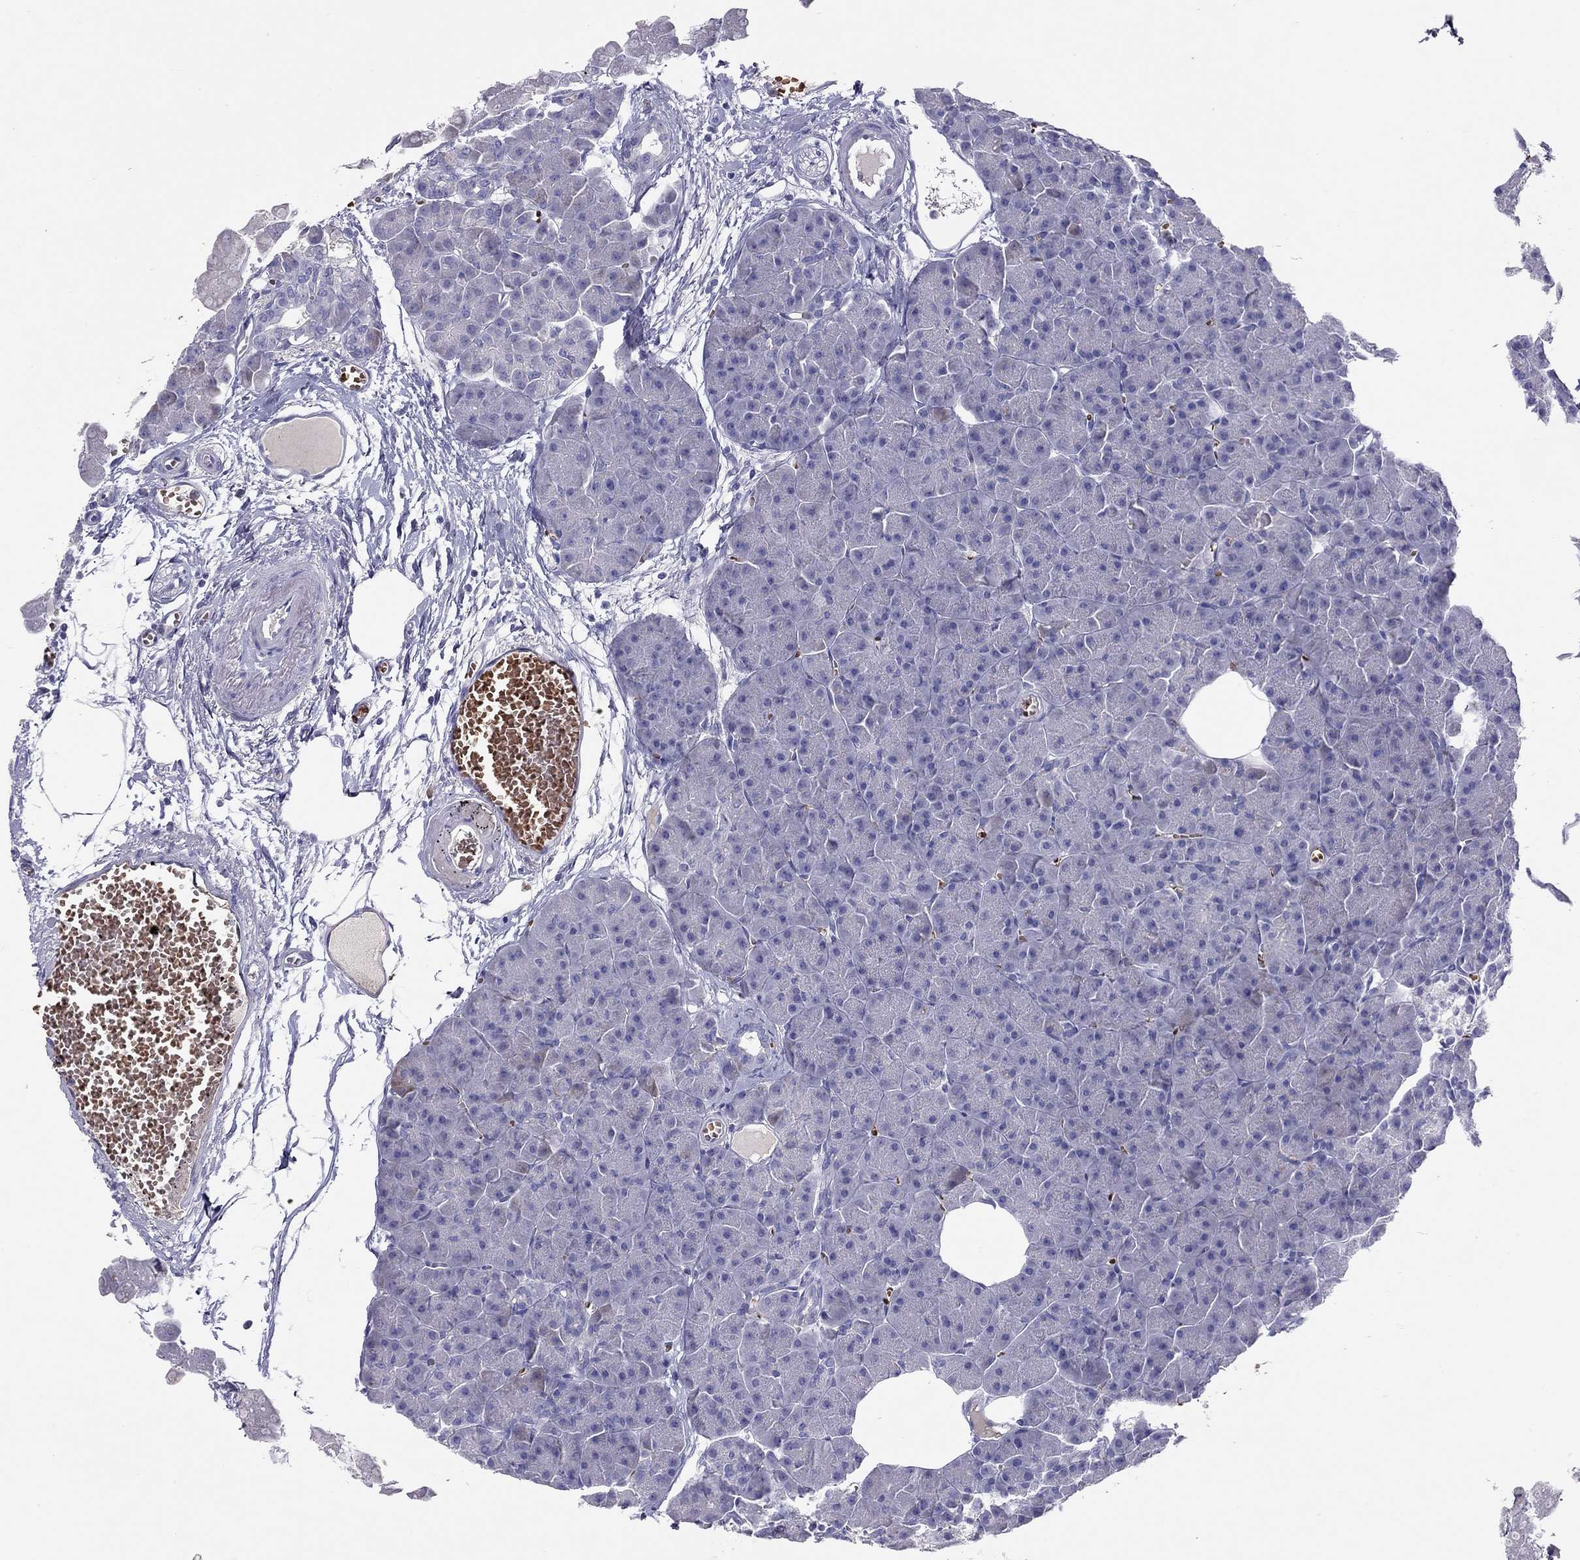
{"staining": {"intensity": "negative", "quantity": "none", "location": "none"}, "tissue": "pancreas", "cell_type": "Exocrine glandular cells", "image_type": "normal", "snomed": [{"axis": "morphology", "description": "Normal tissue, NOS"}, {"axis": "topography", "description": "Adipose tissue"}, {"axis": "topography", "description": "Pancreas"}, {"axis": "topography", "description": "Peripheral nerve tissue"}], "caption": "IHC micrograph of unremarkable pancreas stained for a protein (brown), which exhibits no staining in exocrine glandular cells.", "gene": "FRMD1", "patient": {"sex": "female", "age": 58}}